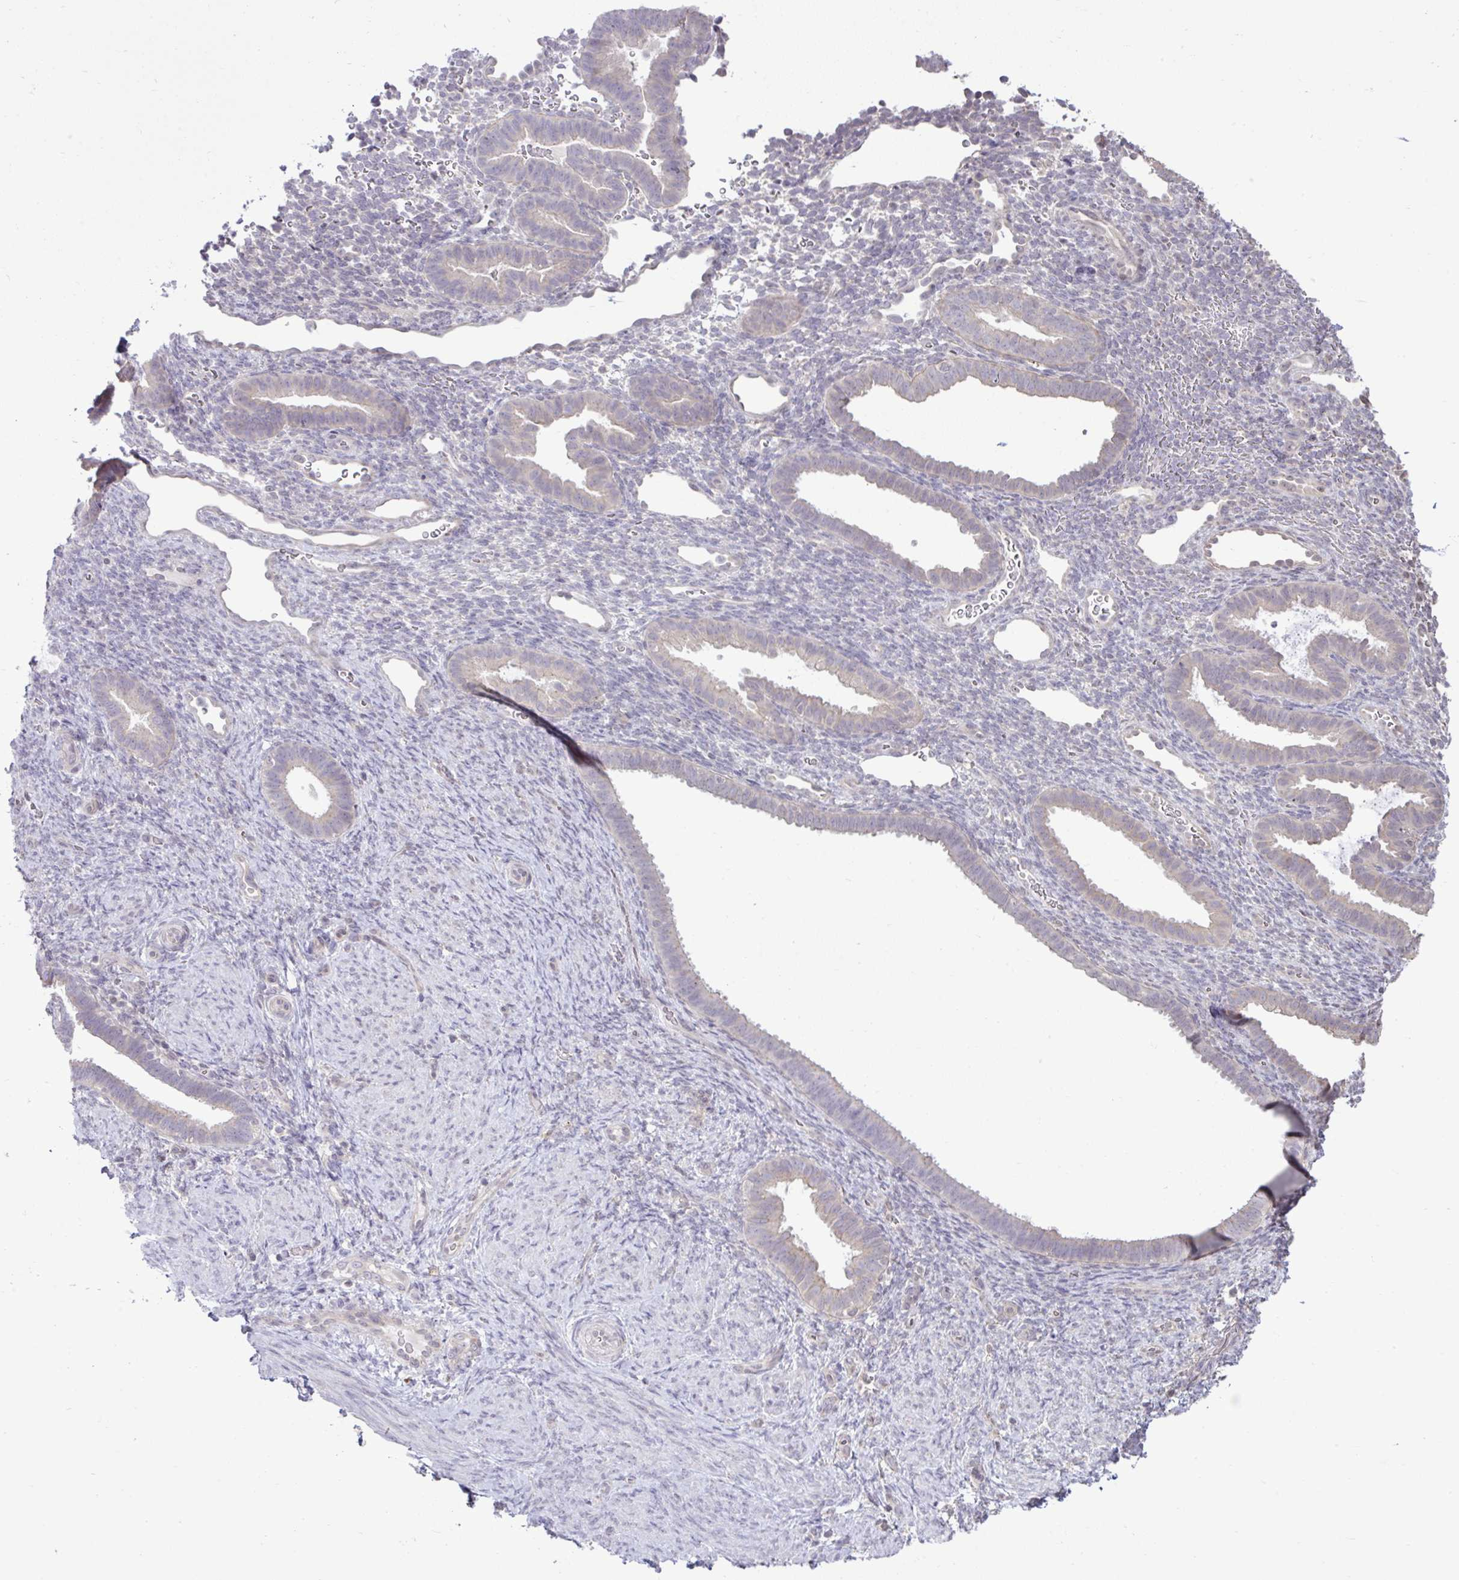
{"staining": {"intensity": "negative", "quantity": "none", "location": "none"}, "tissue": "endometrium", "cell_type": "Cells in endometrial stroma", "image_type": "normal", "snomed": [{"axis": "morphology", "description": "Normal tissue, NOS"}, {"axis": "topography", "description": "Endometrium"}], "caption": "Cells in endometrial stroma are negative for protein expression in benign human endometrium.", "gene": "CYP20A1", "patient": {"sex": "female", "age": 34}}